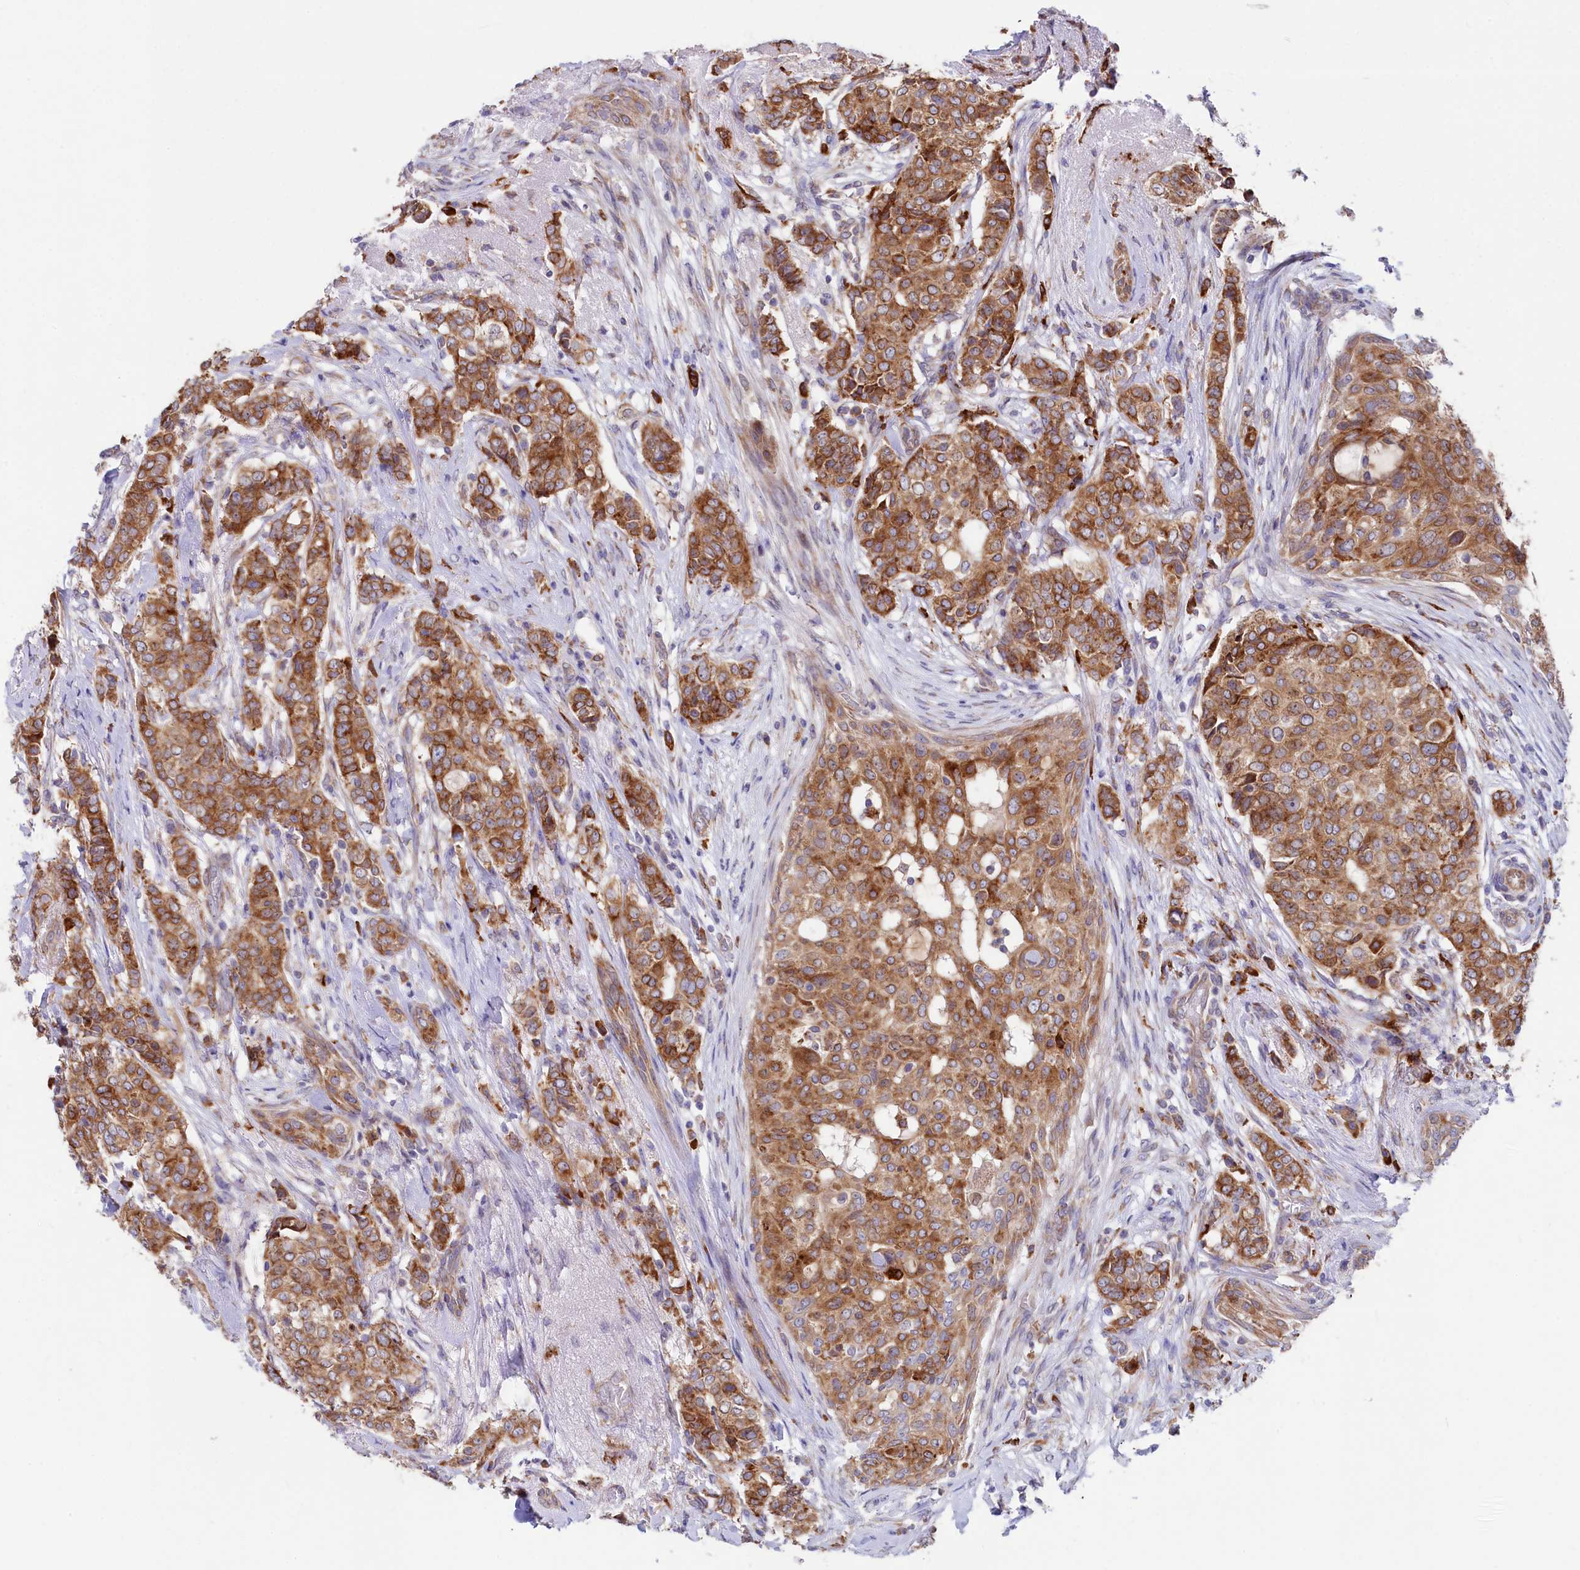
{"staining": {"intensity": "moderate", "quantity": ">75%", "location": "cytoplasmic/membranous"}, "tissue": "breast cancer", "cell_type": "Tumor cells", "image_type": "cancer", "snomed": [{"axis": "morphology", "description": "Lobular carcinoma"}, {"axis": "topography", "description": "Breast"}], "caption": "Approximately >75% of tumor cells in human breast lobular carcinoma demonstrate moderate cytoplasmic/membranous protein staining as visualized by brown immunohistochemical staining.", "gene": "CHID1", "patient": {"sex": "female", "age": 51}}